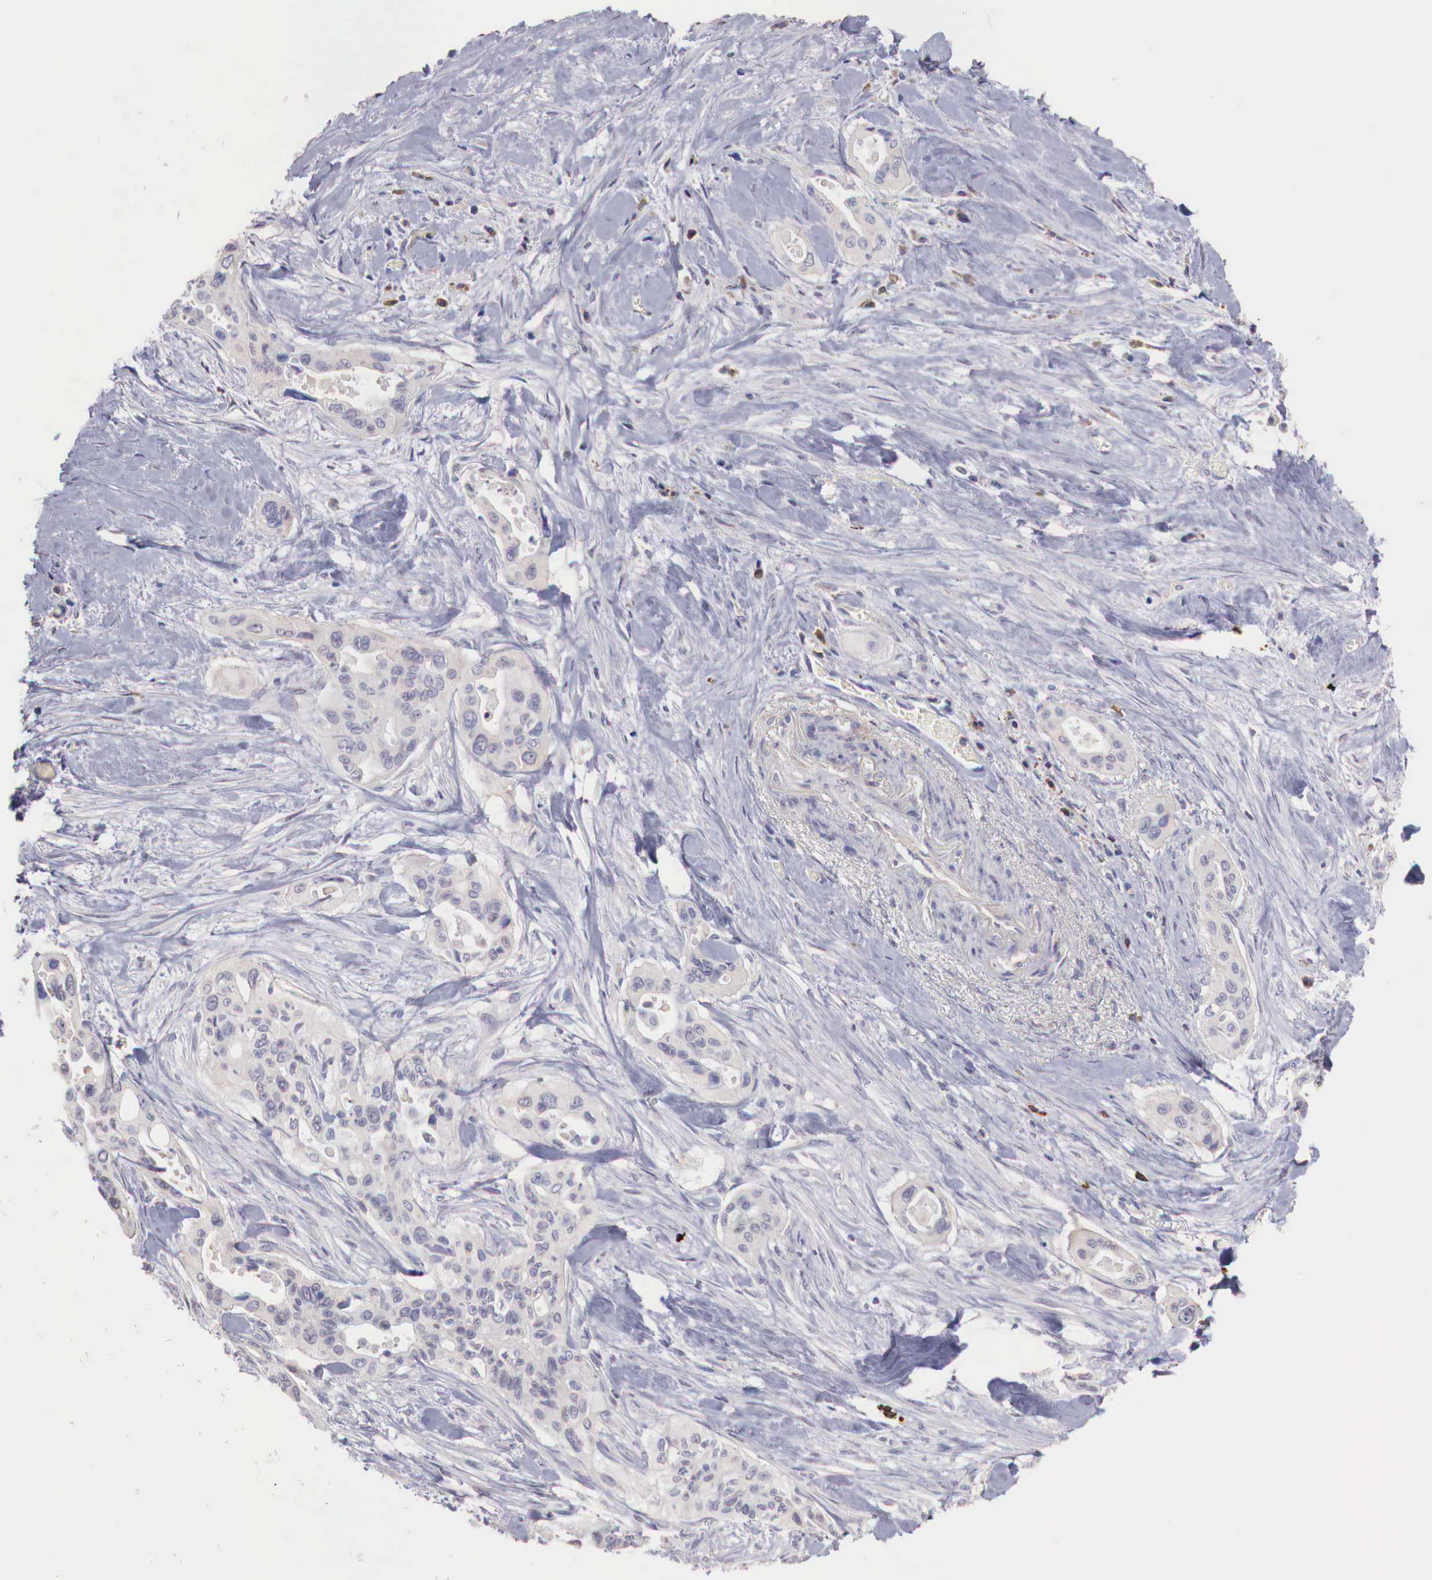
{"staining": {"intensity": "negative", "quantity": "none", "location": "none"}, "tissue": "pancreatic cancer", "cell_type": "Tumor cells", "image_type": "cancer", "snomed": [{"axis": "morphology", "description": "Adenocarcinoma, NOS"}, {"axis": "topography", "description": "Pancreas"}], "caption": "Image shows no protein expression in tumor cells of adenocarcinoma (pancreatic) tissue. The staining was performed using DAB to visualize the protein expression in brown, while the nuclei were stained in blue with hematoxylin (Magnification: 20x).", "gene": "XPNPEP2", "patient": {"sex": "male", "age": 77}}